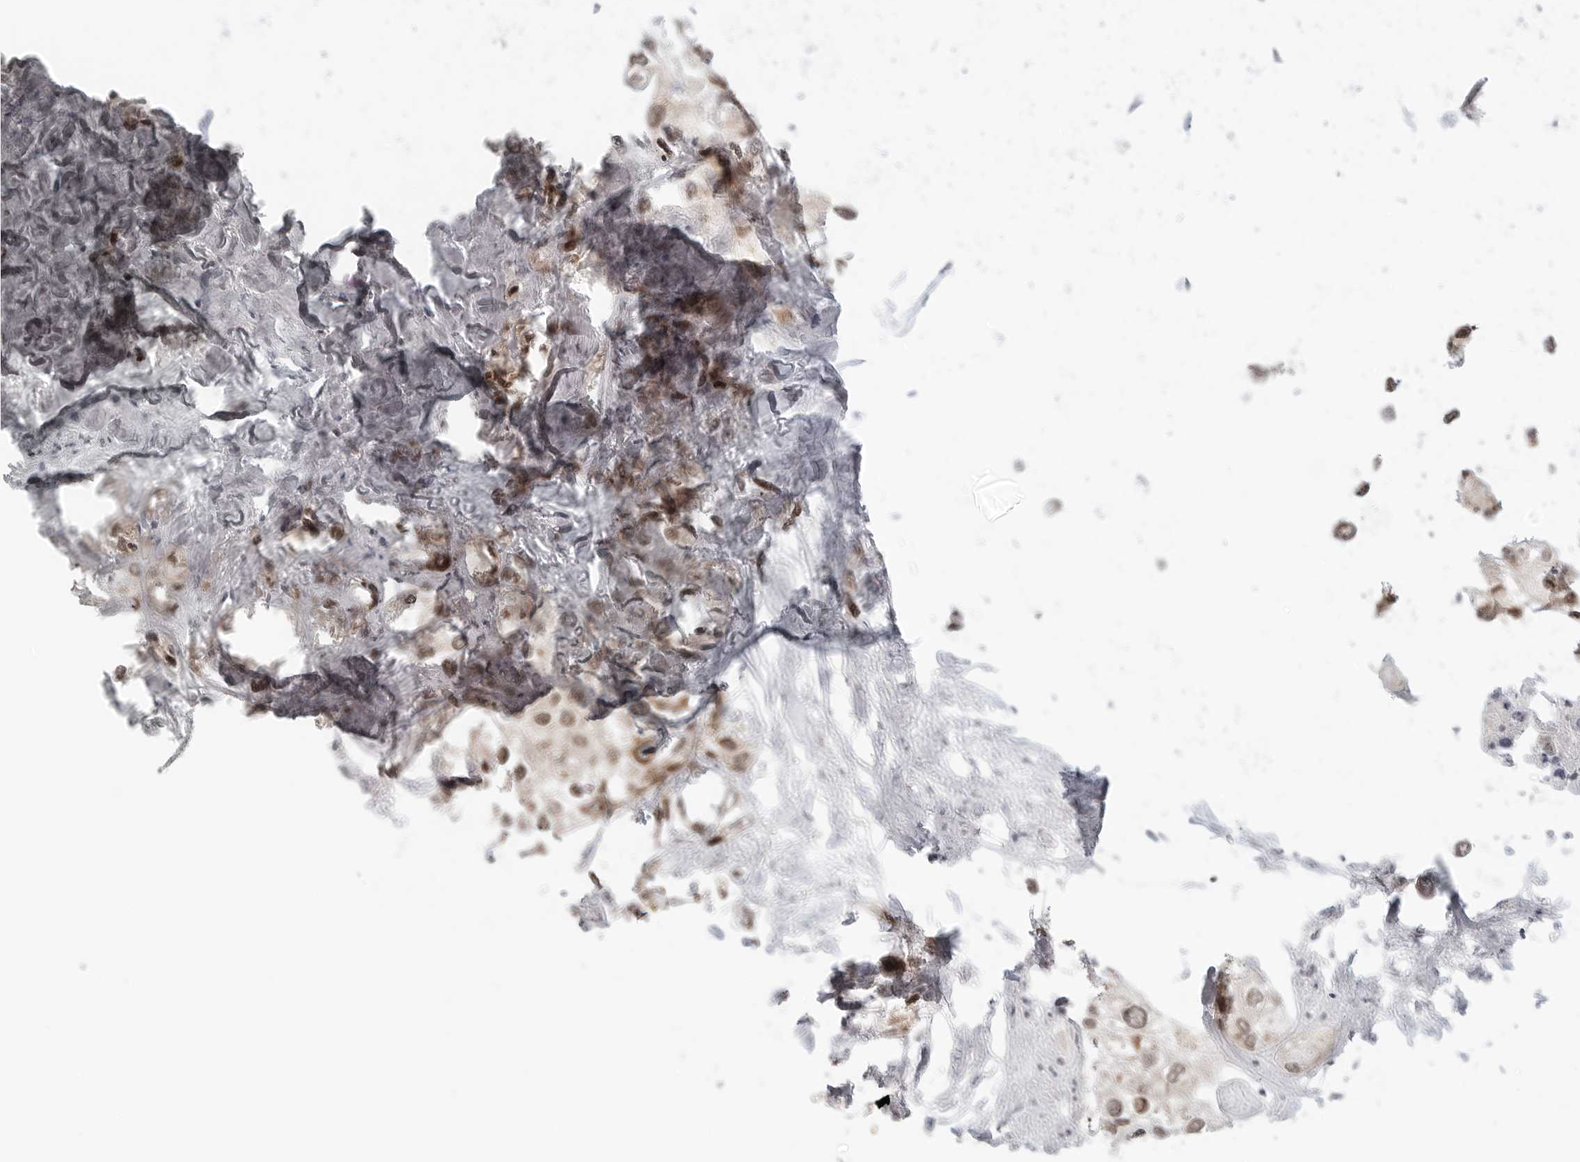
{"staining": {"intensity": "moderate", "quantity": "25%-75%", "location": "nuclear"}, "tissue": "urothelial cancer", "cell_type": "Tumor cells", "image_type": "cancer", "snomed": [{"axis": "morphology", "description": "Urothelial carcinoma, High grade"}, {"axis": "topography", "description": "Urinary bladder"}], "caption": "The image reveals a brown stain indicating the presence of a protein in the nuclear of tumor cells in urothelial cancer. (DAB (3,3'-diaminobenzidine) IHC with brightfield microscopy, high magnification).", "gene": "METAP1", "patient": {"sex": "male", "age": 64}}